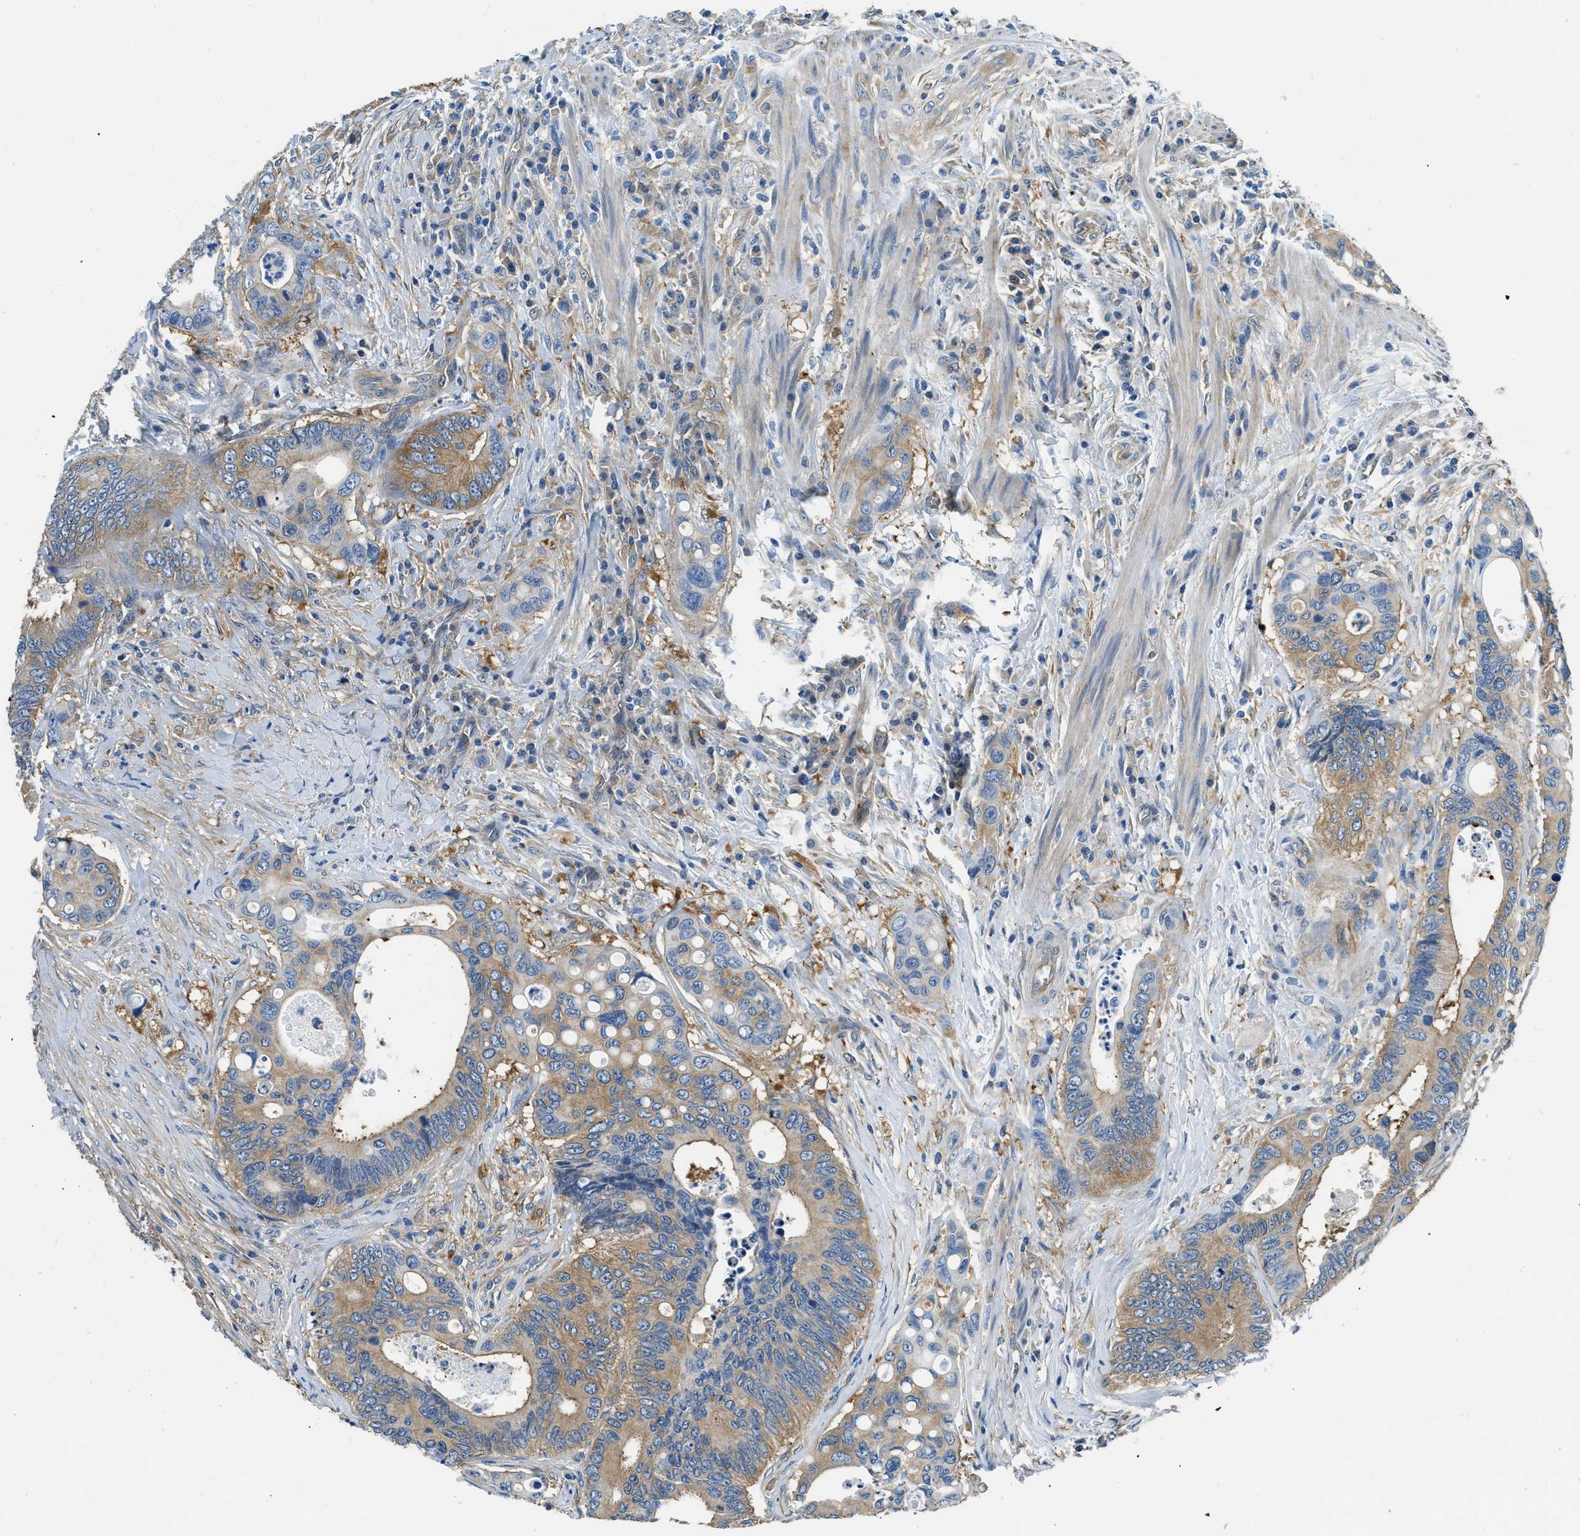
{"staining": {"intensity": "moderate", "quantity": ">75%", "location": "cytoplasmic/membranous"}, "tissue": "colorectal cancer", "cell_type": "Tumor cells", "image_type": "cancer", "snomed": [{"axis": "morphology", "description": "Inflammation, NOS"}, {"axis": "morphology", "description": "Adenocarcinoma, NOS"}, {"axis": "topography", "description": "Colon"}], "caption": "This histopathology image displays adenocarcinoma (colorectal) stained with immunohistochemistry (IHC) to label a protein in brown. The cytoplasmic/membranous of tumor cells show moderate positivity for the protein. Nuclei are counter-stained blue.", "gene": "TWF1", "patient": {"sex": "male", "age": 72}}